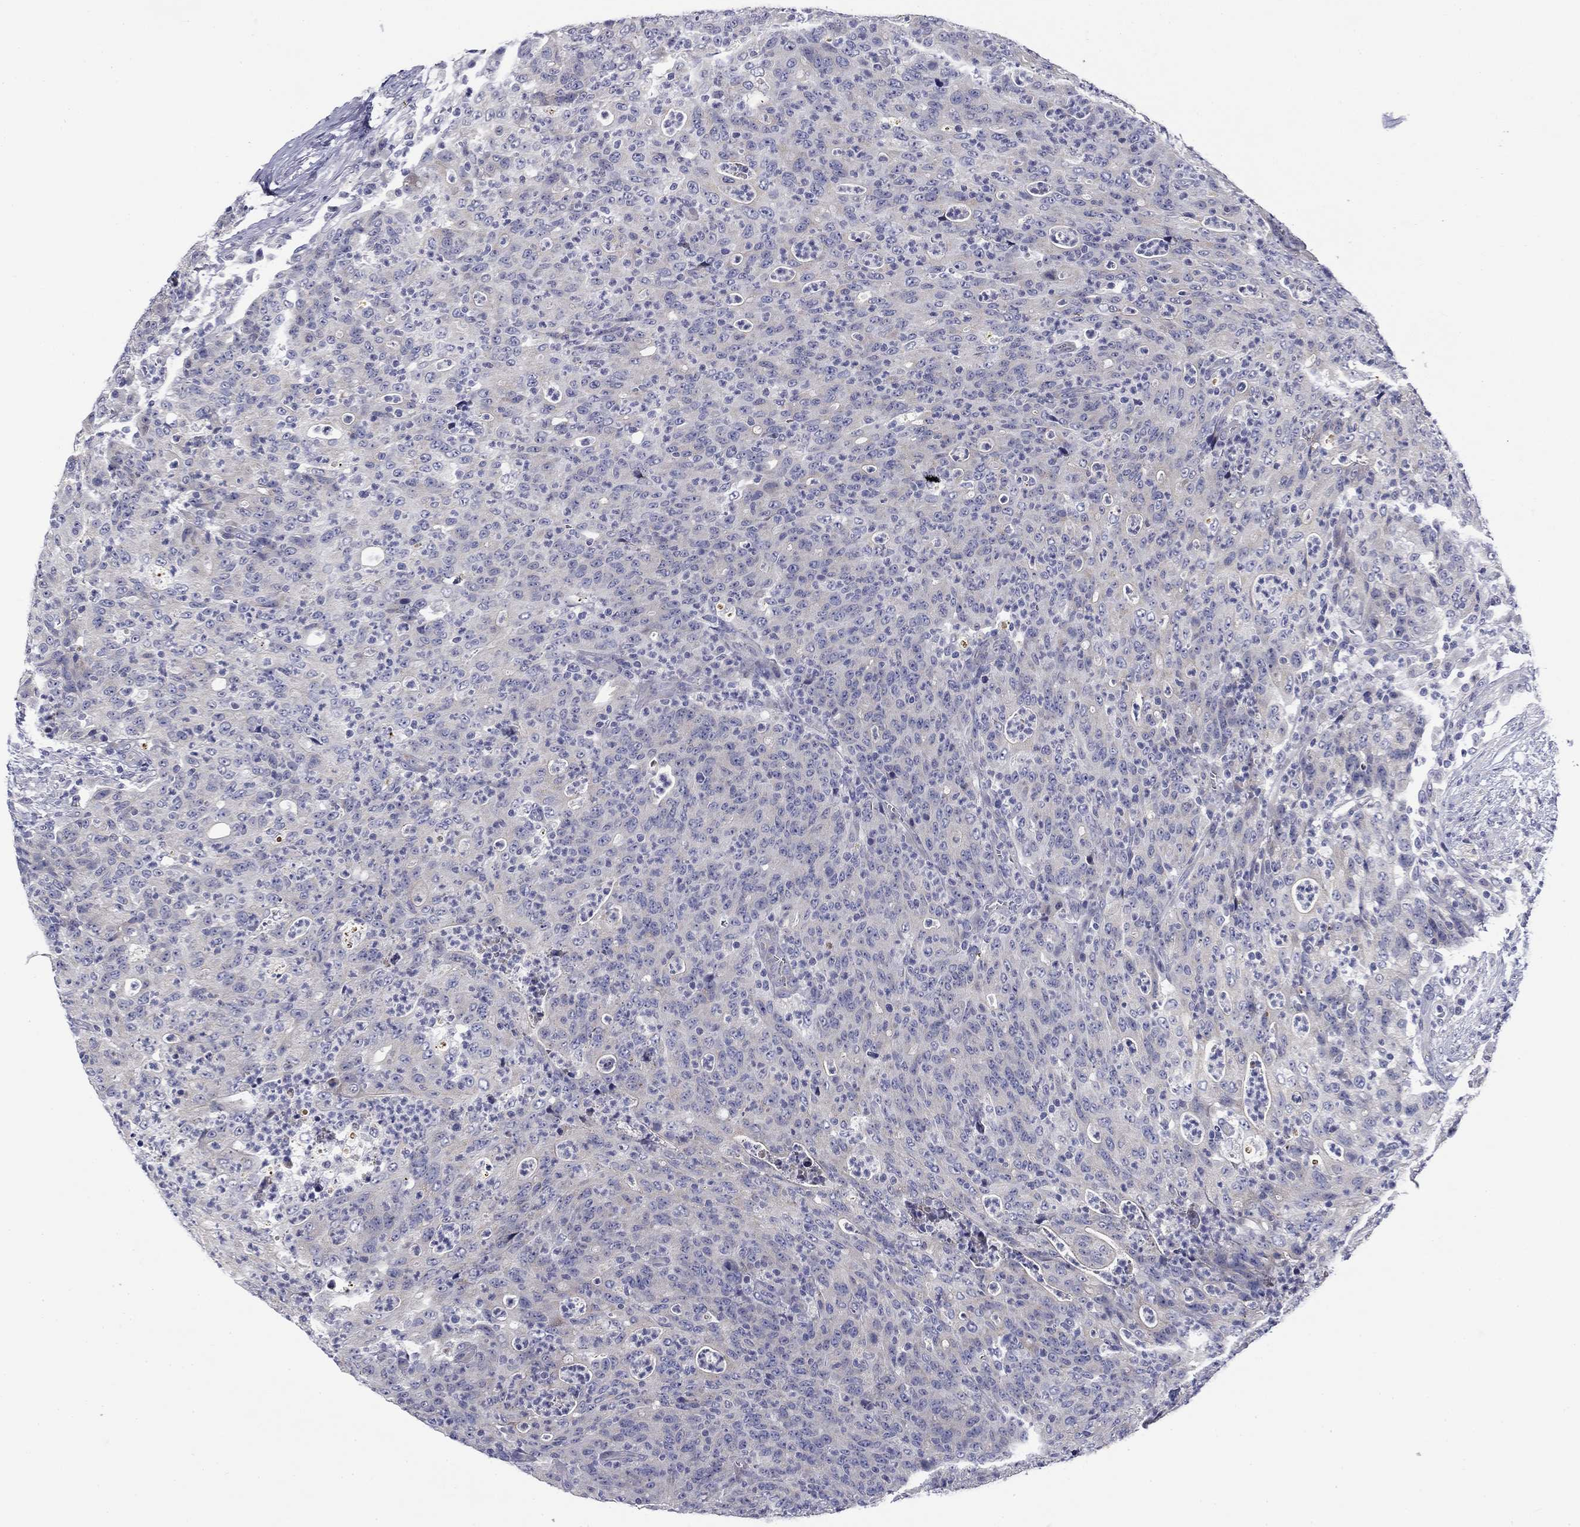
{"staining": {"intensity": "negative", "quantity": "none", "location": "none"}, "tissue": "colorectal cancer", "cell_type": "Tumor cells", "image_type": "cancer", "snomed": [{"axis": "morphology", "description": "Adenocarcinoma, NOS"}, {"axis": "topography", "description": "Colon"}], "caption": "Image shows no significant protein positivity in tumor cells of colorectal adenocarcinoma. (Stains: DAB (3,3'-diaminobenzidine) immunohistochemistry with hematoxylin counter stain, Microscopy: brightfield microscopy at high magnification).", "gene": "SPATA7", "patient": {"sex": "male", "age": 70}}